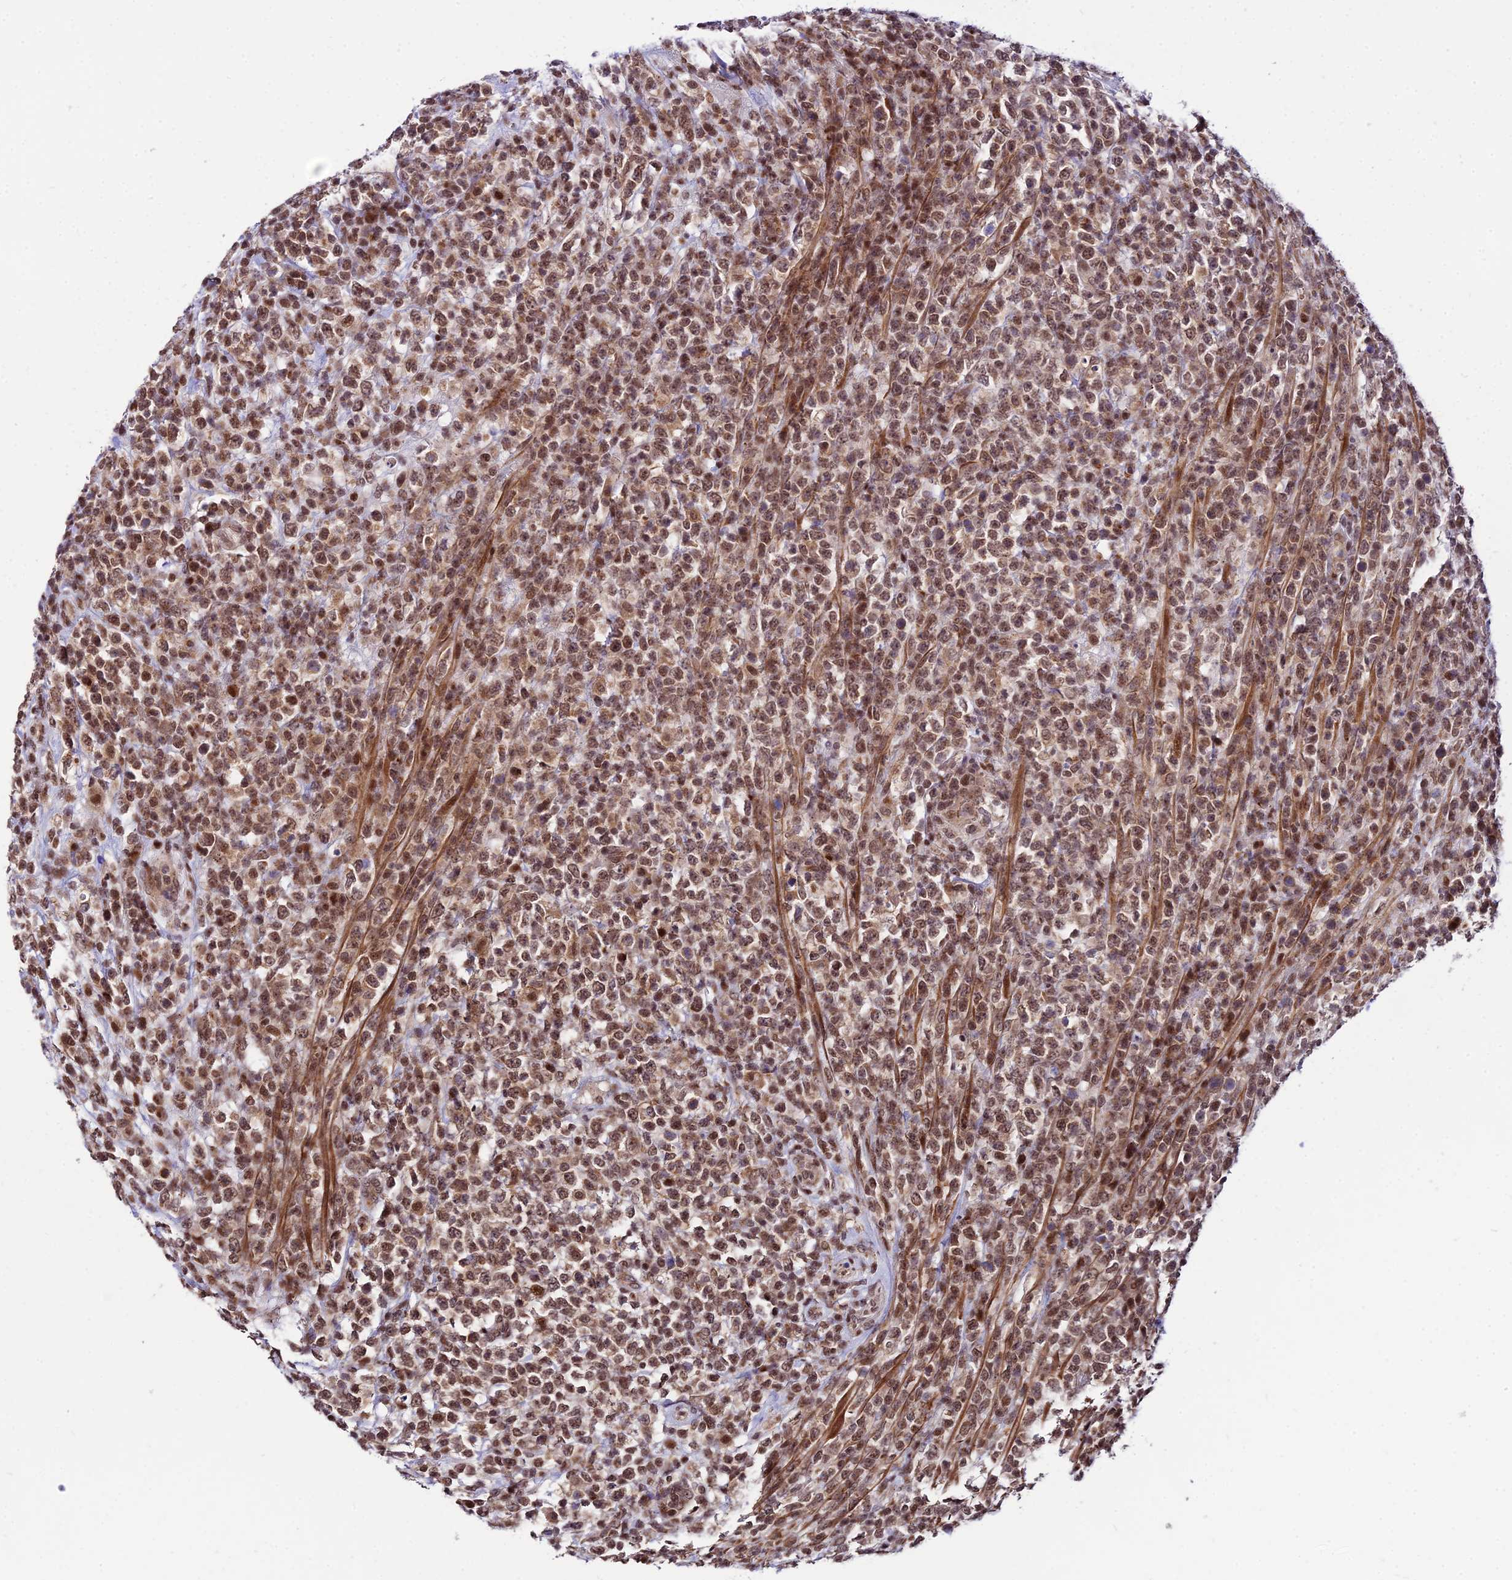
{"staining": {"intensity": "moderate", "quantity": ">75%", "location": "nuclear"}, "tissue": "lymphoma", "cell_type": "Tumor cells", "image_type": "cancer", "snomed": [{"axis": "morphology", "description": "Malignant lymphoma, non-Hodgkin's type, High grade"}, {"axis": "topography", "description": "Colon"}], "caption": "There is medium levels of moderate nuclear expression in tumor cells of malignant lymphoma, non-Hodgkin's type (high-grade), as demonstrated by immunohistochemical staining (brown color).", "gene": "CIB3", "patient": {"sex": "female", "age": 53}}